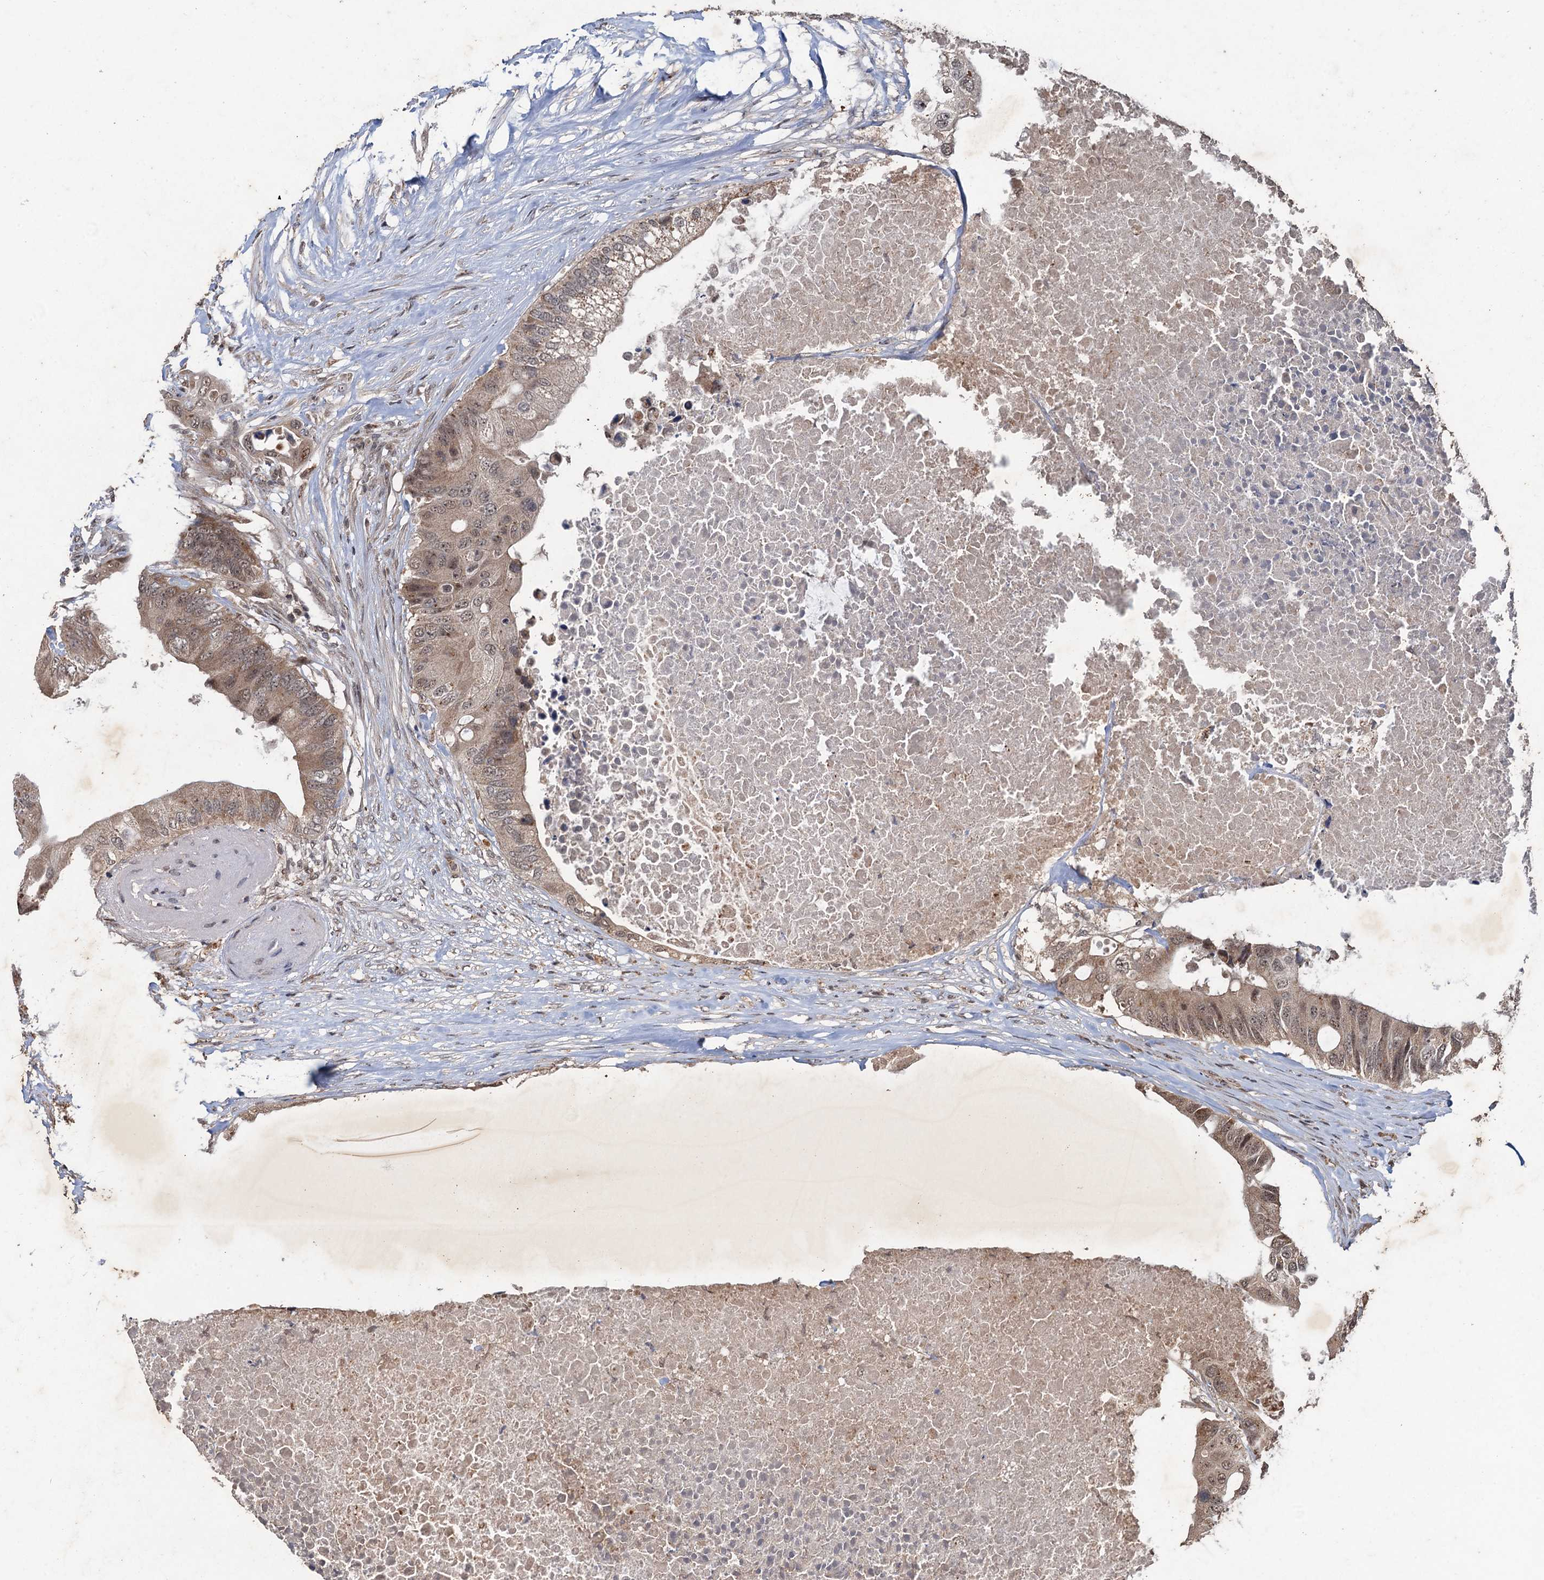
{"staining": {"intensity": "moderate", "quantity": ">75%", "location": "cytoplasmic/membranous,nuclear"}, "tissue": "colorectal cancer", "cell_type": "Tumor cells", "image_type": "cancer", "snomed": [{"axis": "morphology", "description": "Adenocarcinoma, NOS"}, {"axis": "topography", "description": "Colon"}], "caption": "Moderate cytoplasmic/membranous and nuclear staining is identified in approximately >75% of tumor cells in adenocarcinoma (colorectal).", "gene": "REP15", "patient": {"sex": "male", "age": 71}}